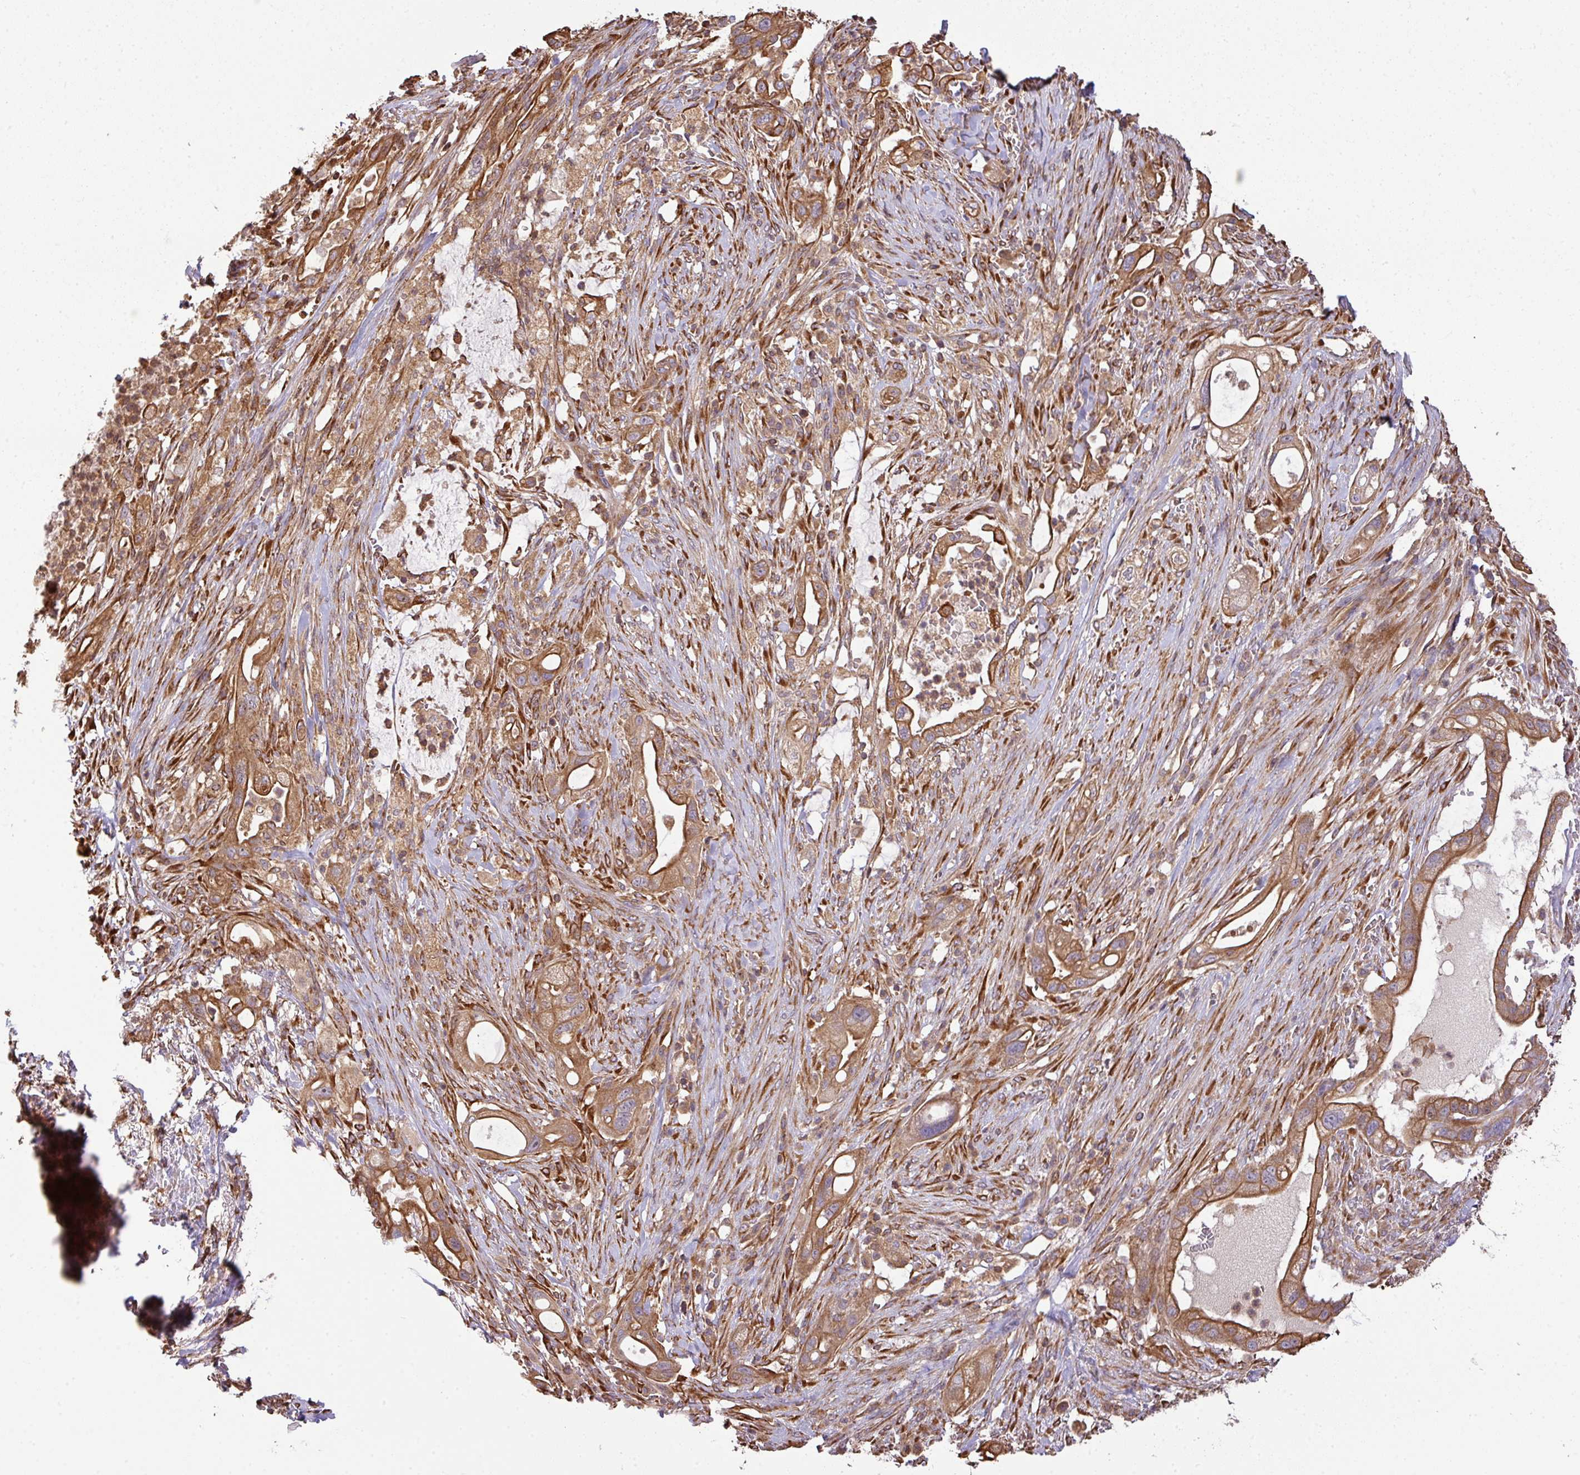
{"staining": {"intensity": "moderate", "quantity": ">75%", "location": "cytoplasmic/membranous"}, "tissue": "pancreatic cancer", "cell_type": "Tumor cells", "image_type": "cancer", "snomed": [{"axis": "morphology", "description": "Adenocarcinoma, NOS"}, {"axis": "topography", "description": "Pancreas"}], "caption": "Approximately >75% of tumor cells in pancreatic cancer (adenocarcinoma) display moderate cytoplasmic/membranous protein positivity as visualized by brown immunohistochemical staining.", "gene": "VENTX", "patient": {"sex": "male", "age": 44}}